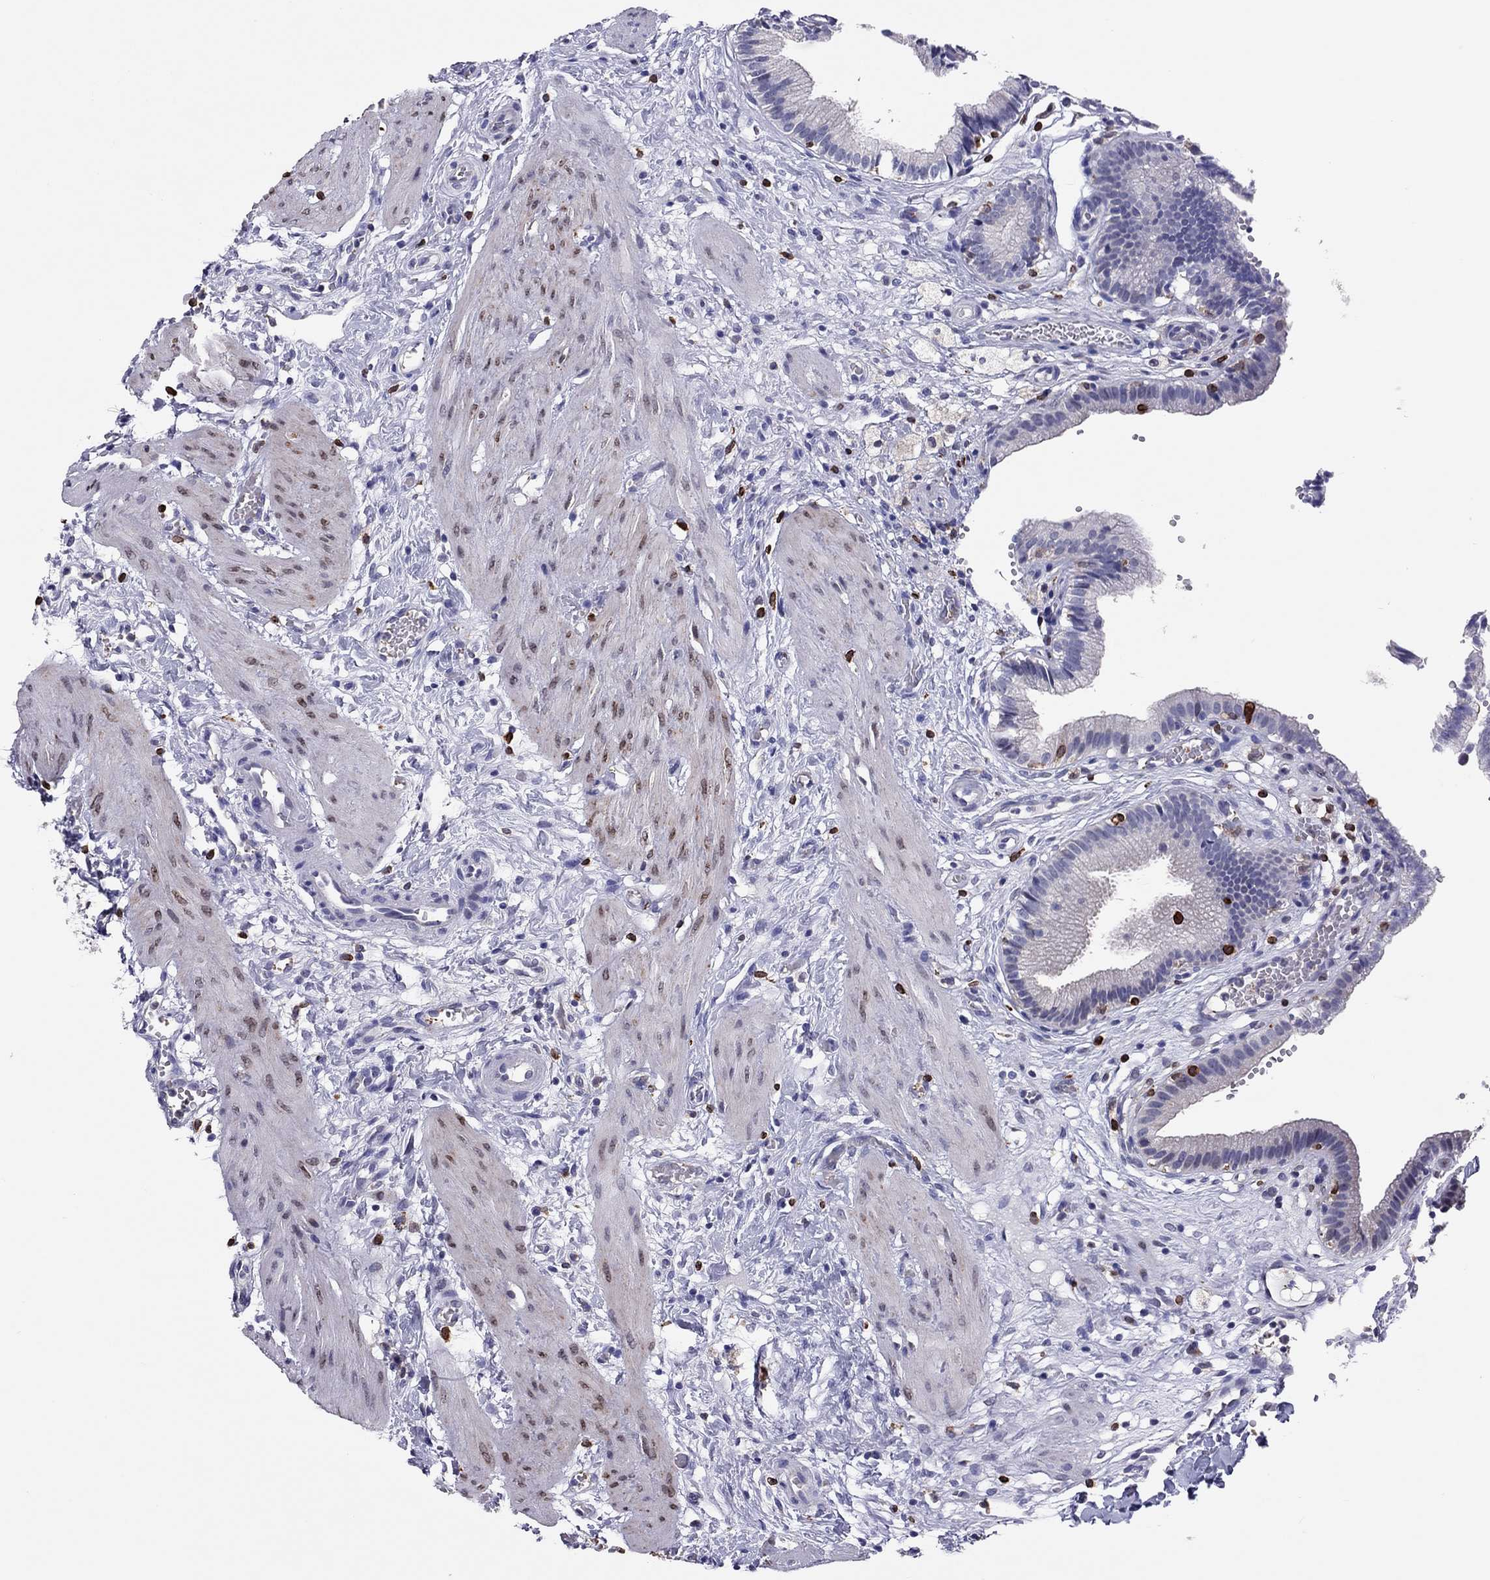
{"staining": {"intensity": "negative", "quantity": "none", "location": "none"}, "tissue": "gallbladder", "cell_type": "Glandular cells", "image_type": "normal", "snomed": [{"axis": "morphology", "description": "Normal tissue, NOS"}, {"axis": "topography", "description": "Gallbladder"}], "caption": "High magnification brightfield microscopy of unremarkable gallbladder stained with DAB (brown) and counterstained with hematoxylin (blue): glandular cells show no significant positivity. The staining is performed using DAB brown chromogen with nuclei counter-stained in using hematoxylin.", "gene": "ADORA2A", "patient": {"sex": "female", "age": 24}}